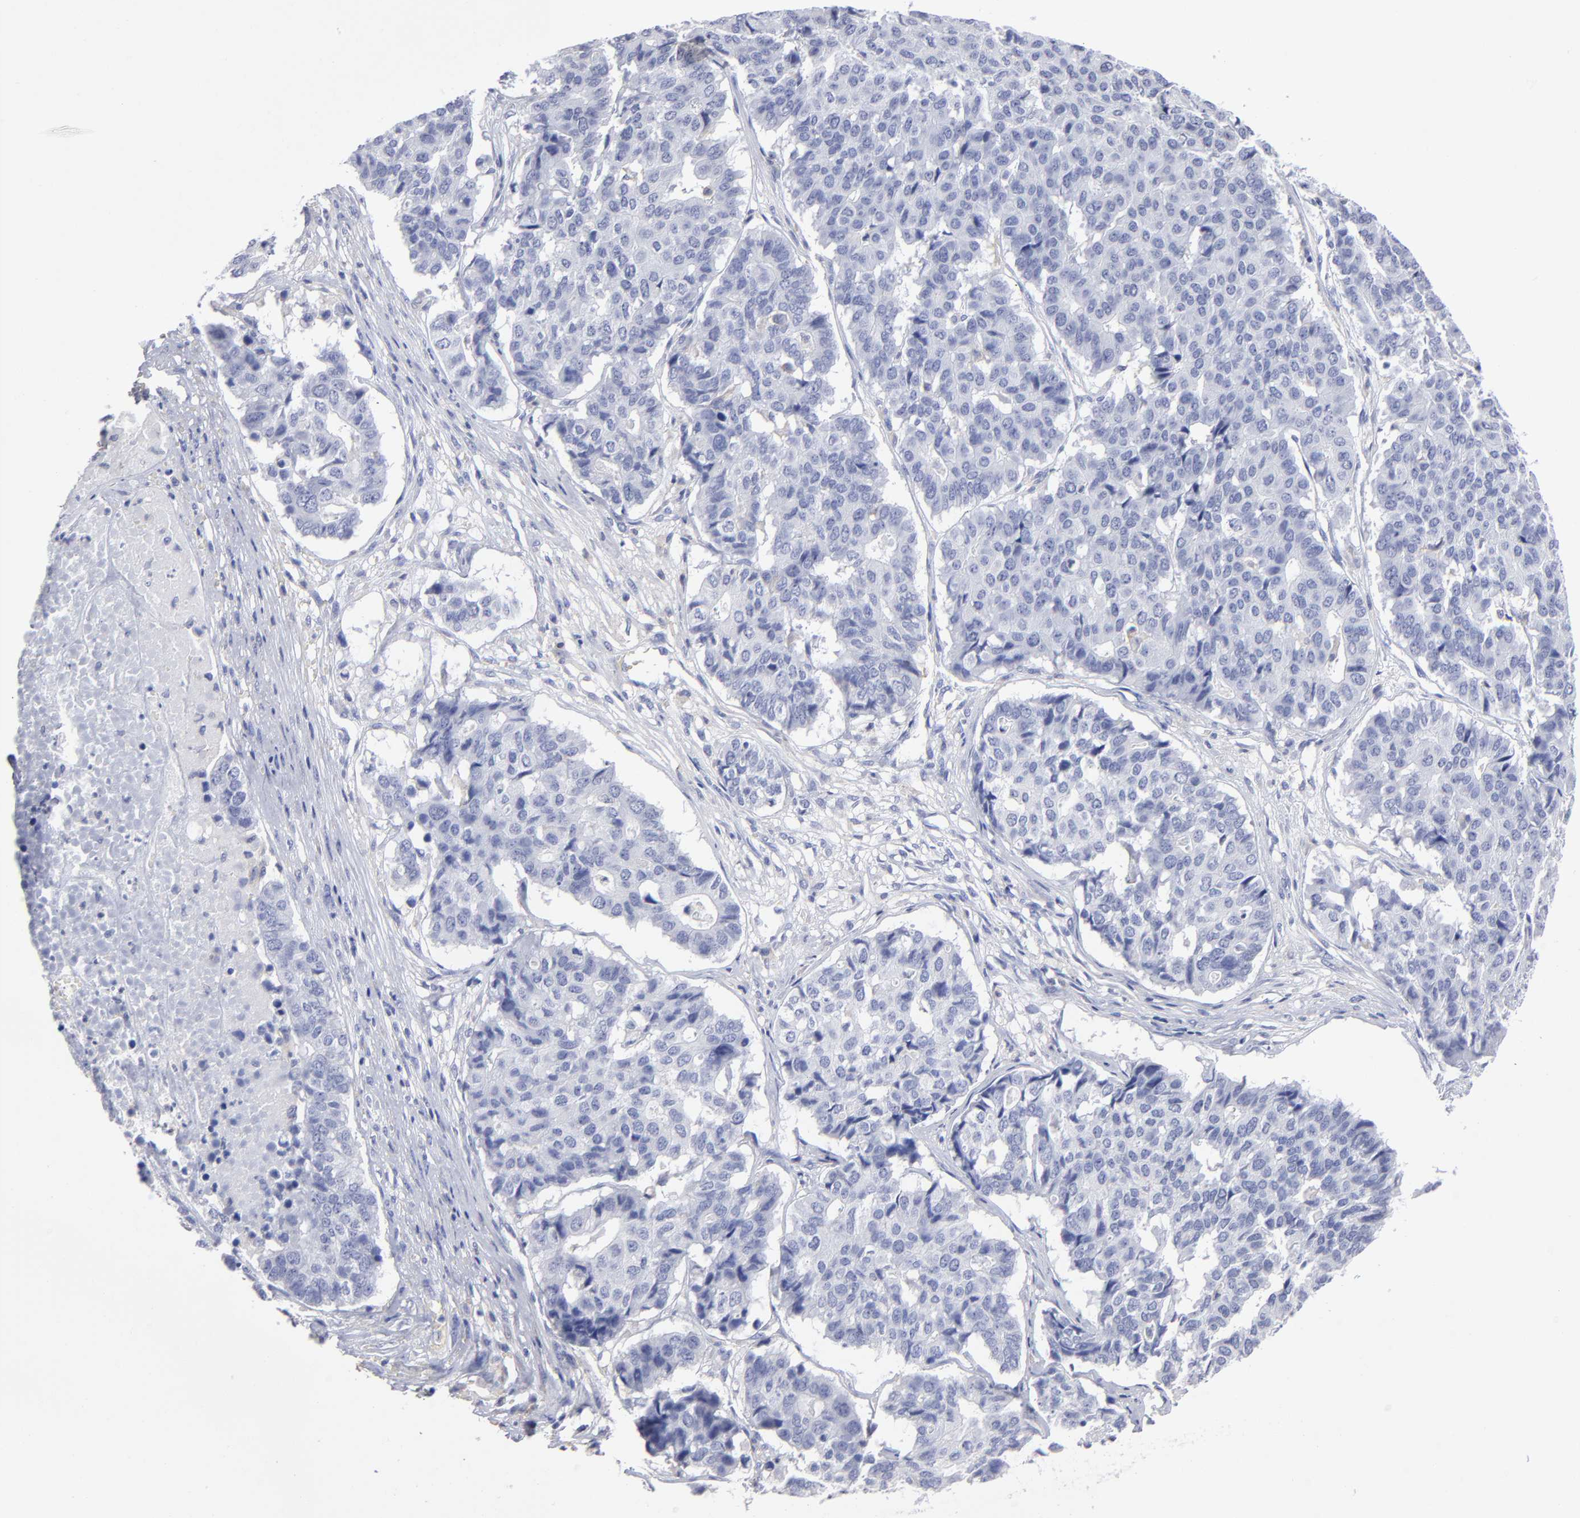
{"staining": {"intensity": "negative", "quantity": "none", "location": "none"}, "tissue": "pancreatic cancer", "cell_type": "Tumor cells", "image_type": "cancer", "snomed": [{"axis": "morphology", "description": "Adenocarcinoma, NOS"}, {"axis": "topography", "description": "Pancreas"}], "caption": "Pancreatic cancer (adenocarcinoma) was stained to show a protein in brown. There is no significant positivity in tumor cells.", "gene": "LAT2", "patient": {"sex": "male", "age": 50}}